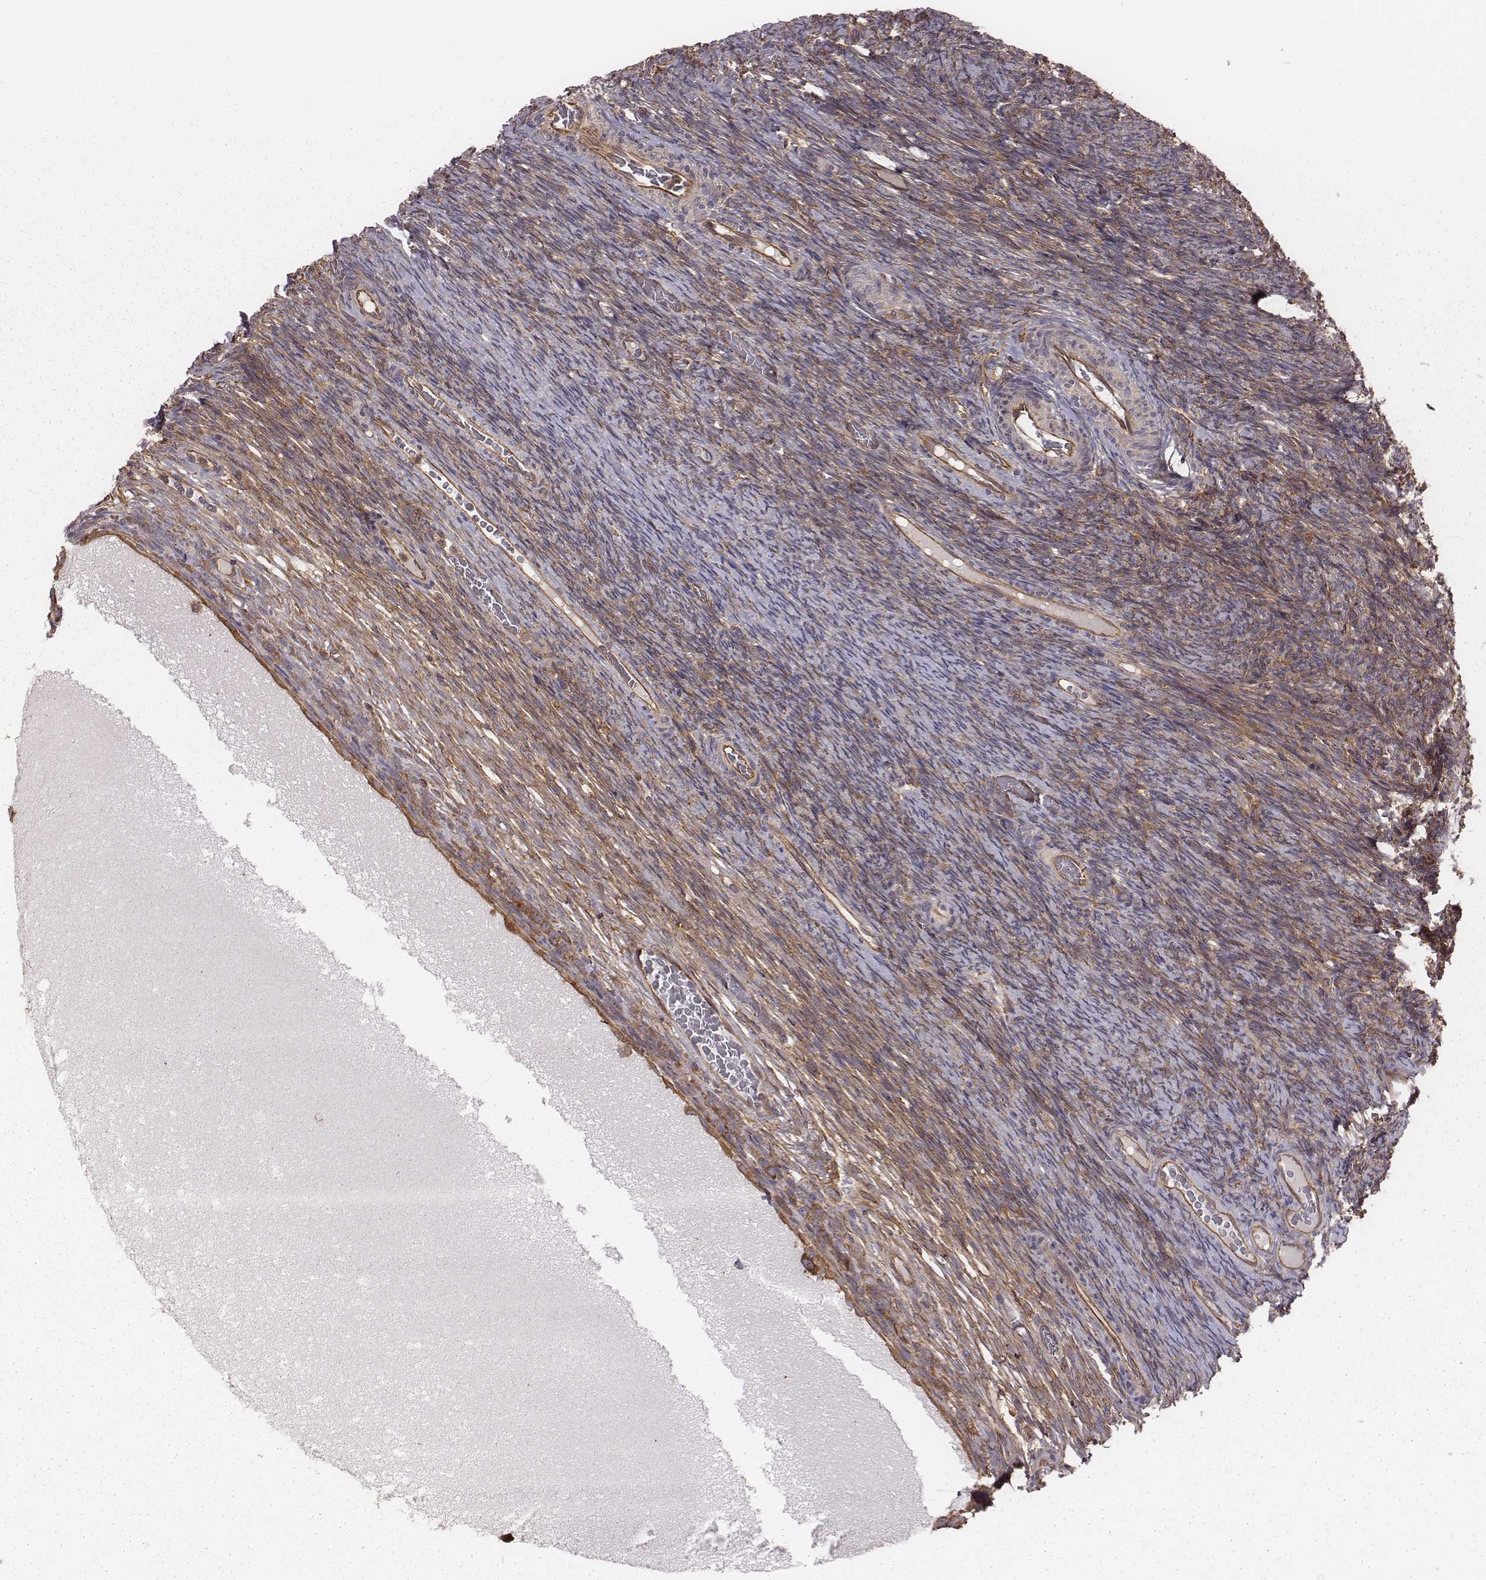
{"staining": {"intensity": "moderate", "quantity": "25%-75%", "location": "cytoplasmic/membranous"}, "tissue": "ovary", "cell_type": "Ovarian stroma cells", "image_type": "normal", "snomed": [{"axis": "morphology", "description": "Normal tissue, NOS"}, {"axis": "topography", "description": "Ovary"}], "caption": "Moderate cytoplasmic/membranous positivity is present in about 25%-75% of ovarian stroma cells in unremarkable ovary.", "gene": "CAD", "patient": {"sex": "female", "age": 34}}